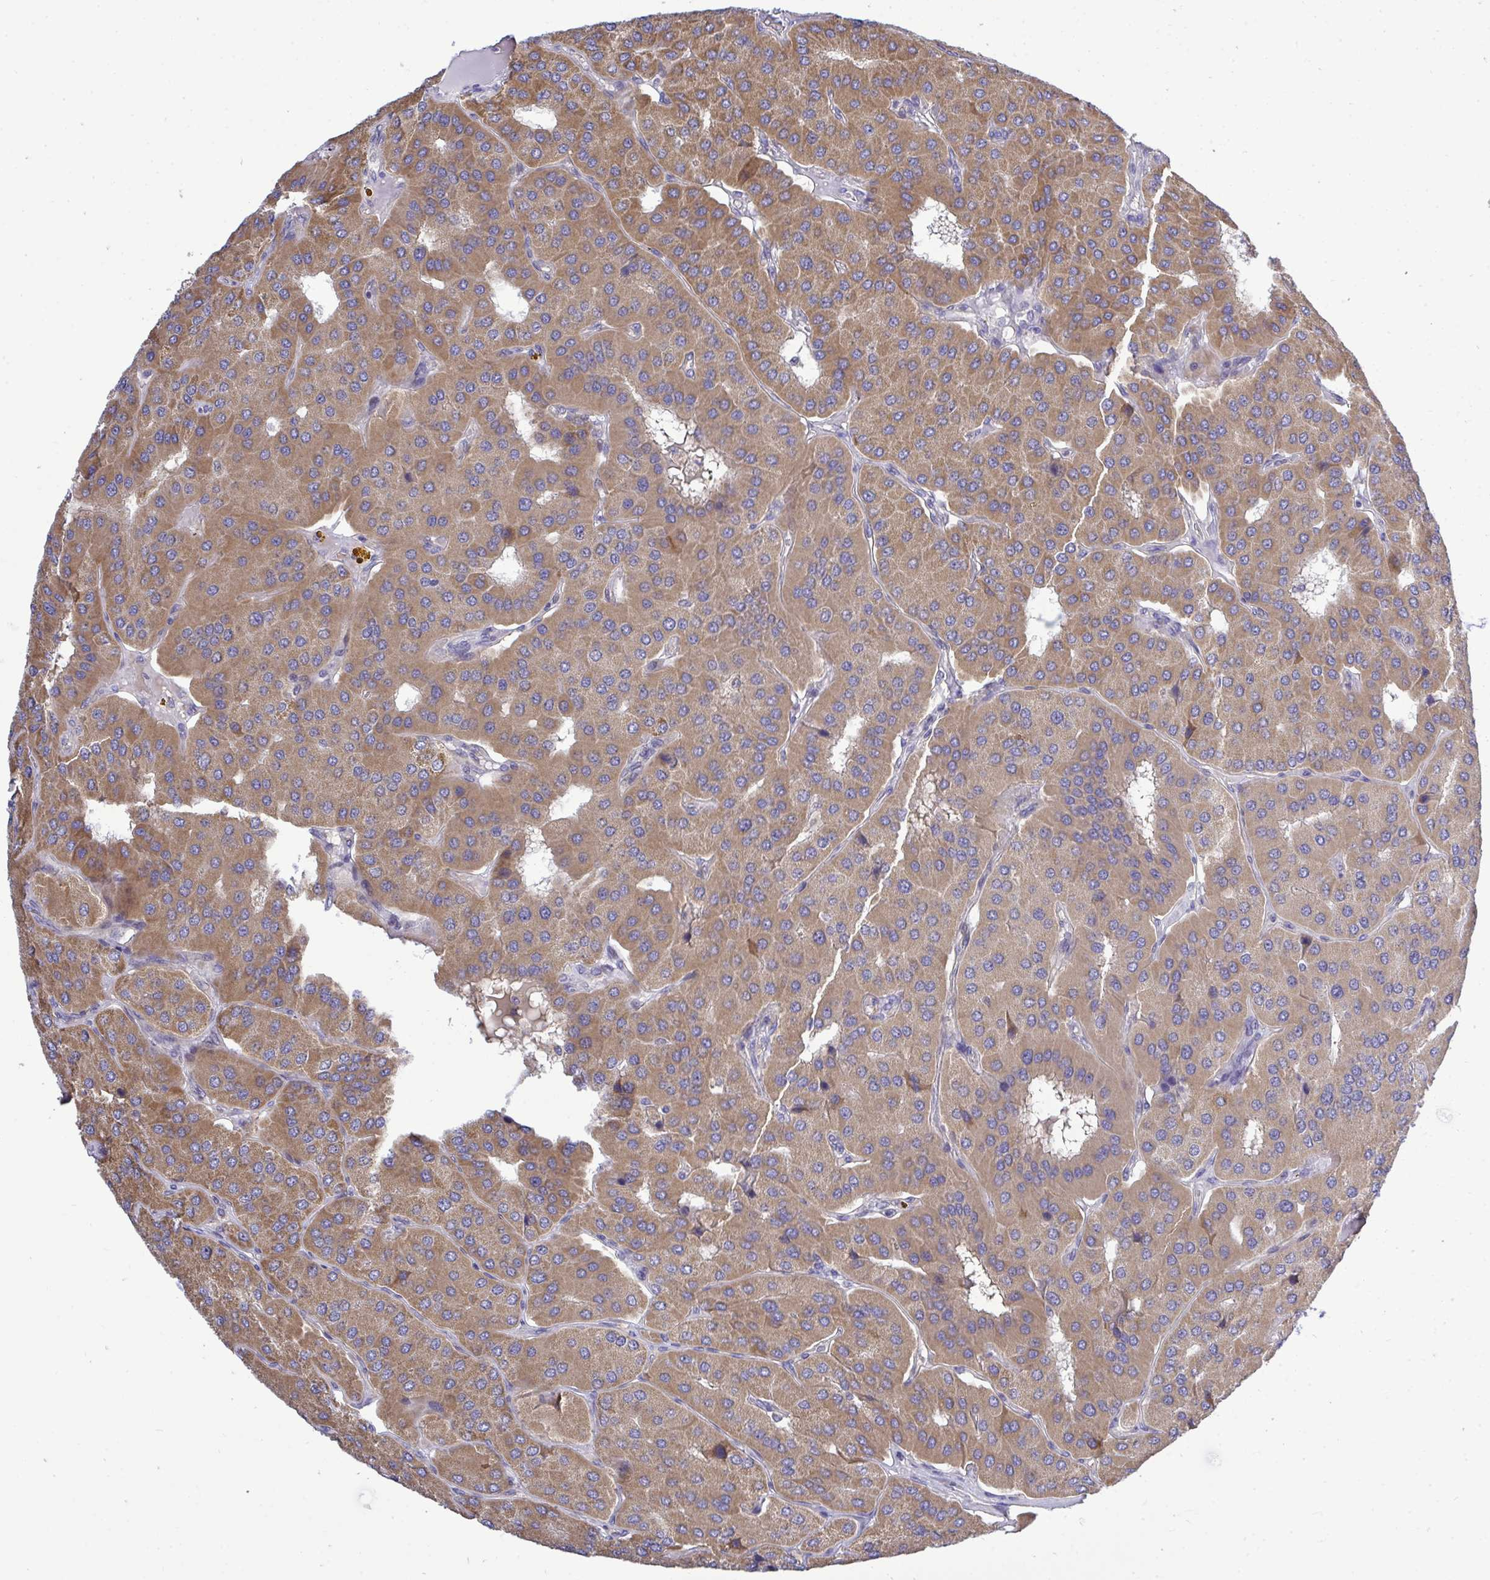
{"staining": {"intensity": "moderate", "quantity": ">75%", "location": "cytoplasmic/membranous"}, "tissue": "parathyroid gland", "cell_type": "Glandular cells", "image_type": "normal", "snomed": [{"axis": "morphology", "description": "Normal tissue, NOS"}, {"axis": "morphology", "description": "Adenoma, NOS"}, {"axis": "topography", "description": "Parathyroid gland"}], "caption": "High-power microscopy captured an IHC micrograph of unremarkable parathyroid gland, revealing moderate cytoplasmic/membranous expression in approximately >75% of glandular cells. The staining was performed using DAB, with brown indicating positive protein expression. Nuclei are stained blue with hematoxylin.", "gene": "XAF1", "patient": {"sex": "female", "age": 86}}